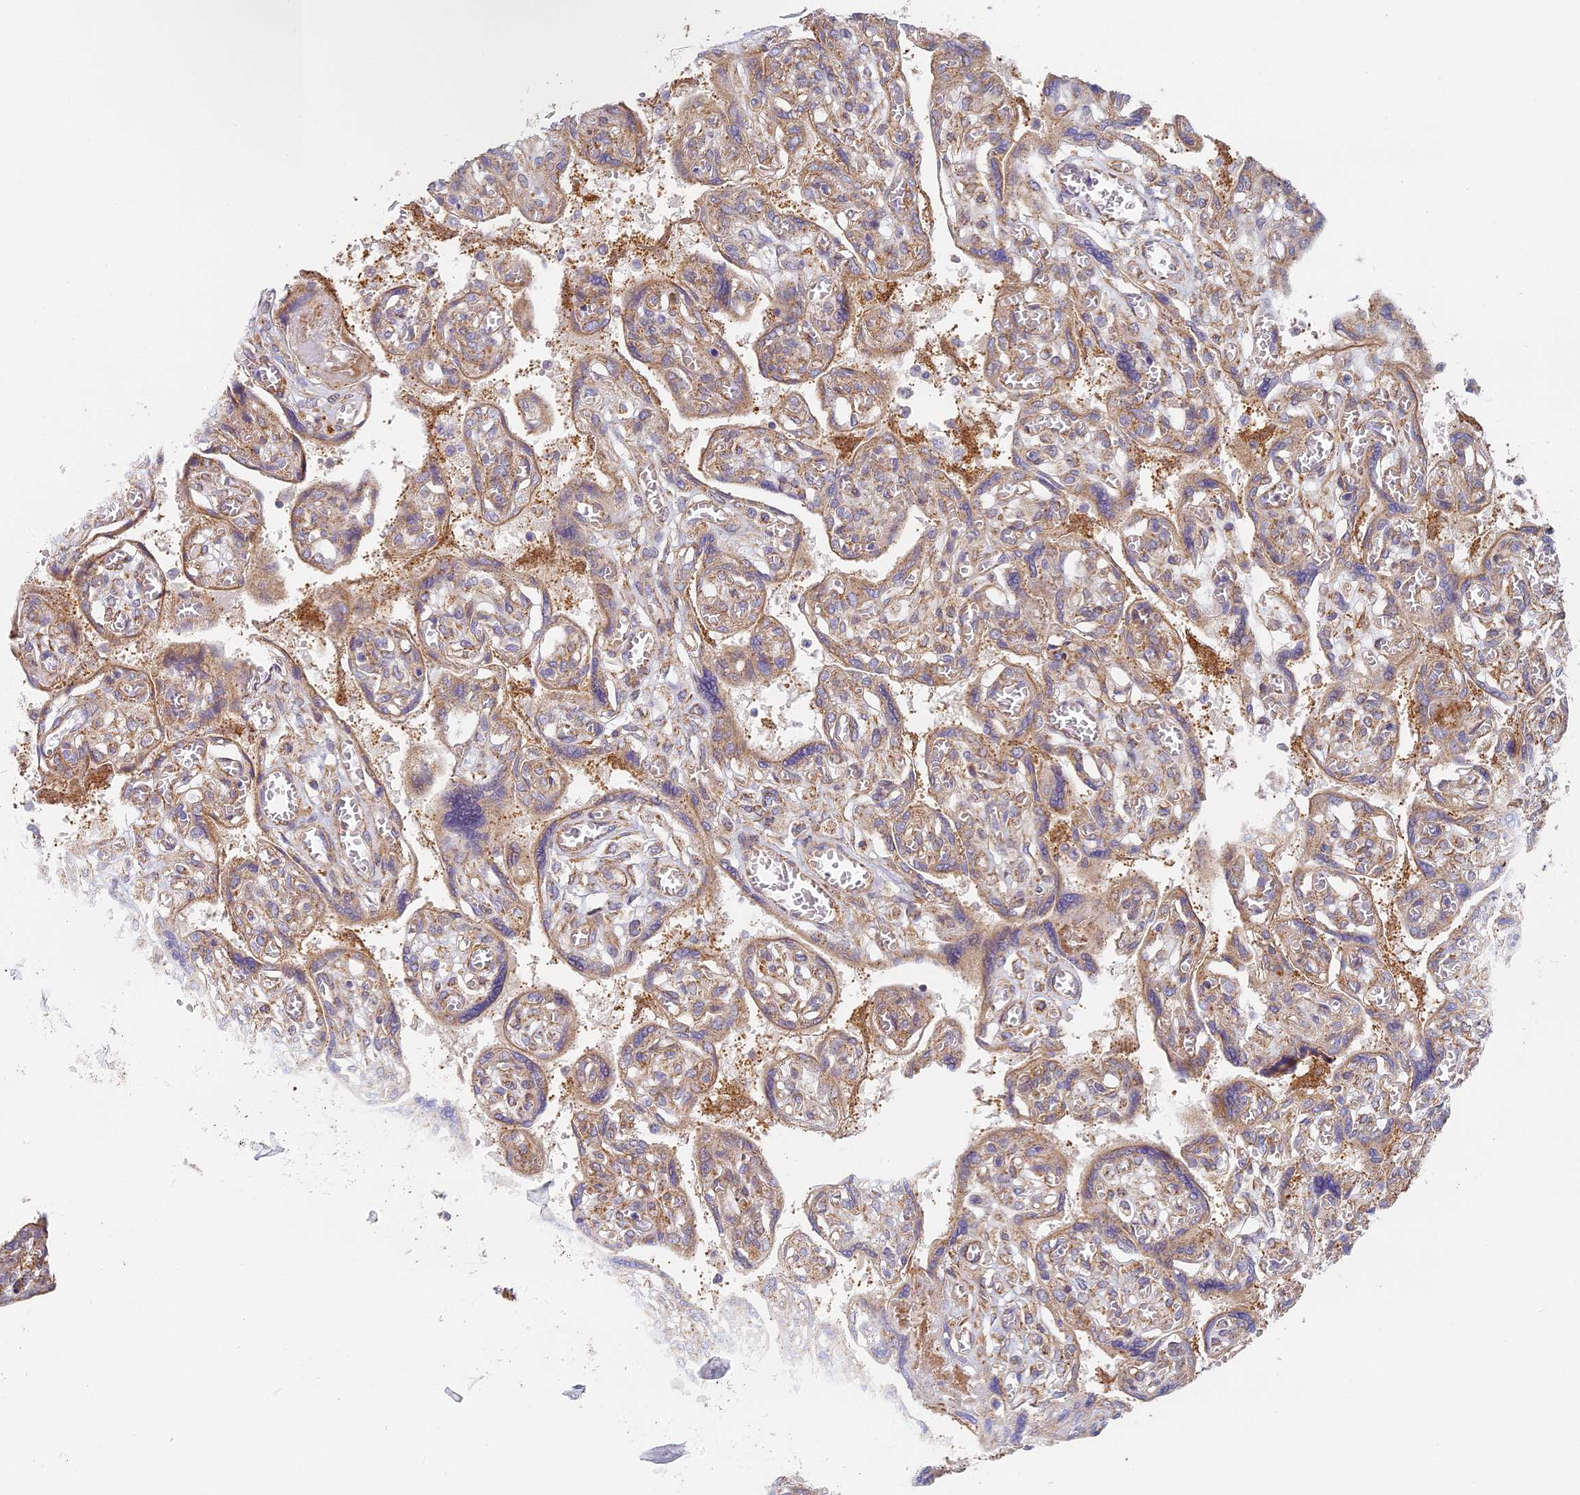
{"staining": {"intensity": "moderate", "quantity": ">75%", "location": "cytoplasmic/membranous"}, "tissue": "placenta", "cell_type": "Trophoblastic cells", "image_type": "normal", "snomed": [{"axis": "morphology", "description": "Normal tissue, NOS"}, {"axis": "topography", "description": "Placenta"}], "caption": "Immunohistochemical staining of normal placenta reveals medium levels of moderate cytoplasmic/membranous positivity in about >75% of trophoblastic cells.", "gene": "DDA1", "patient": {"sex": "female", "age": 39}}